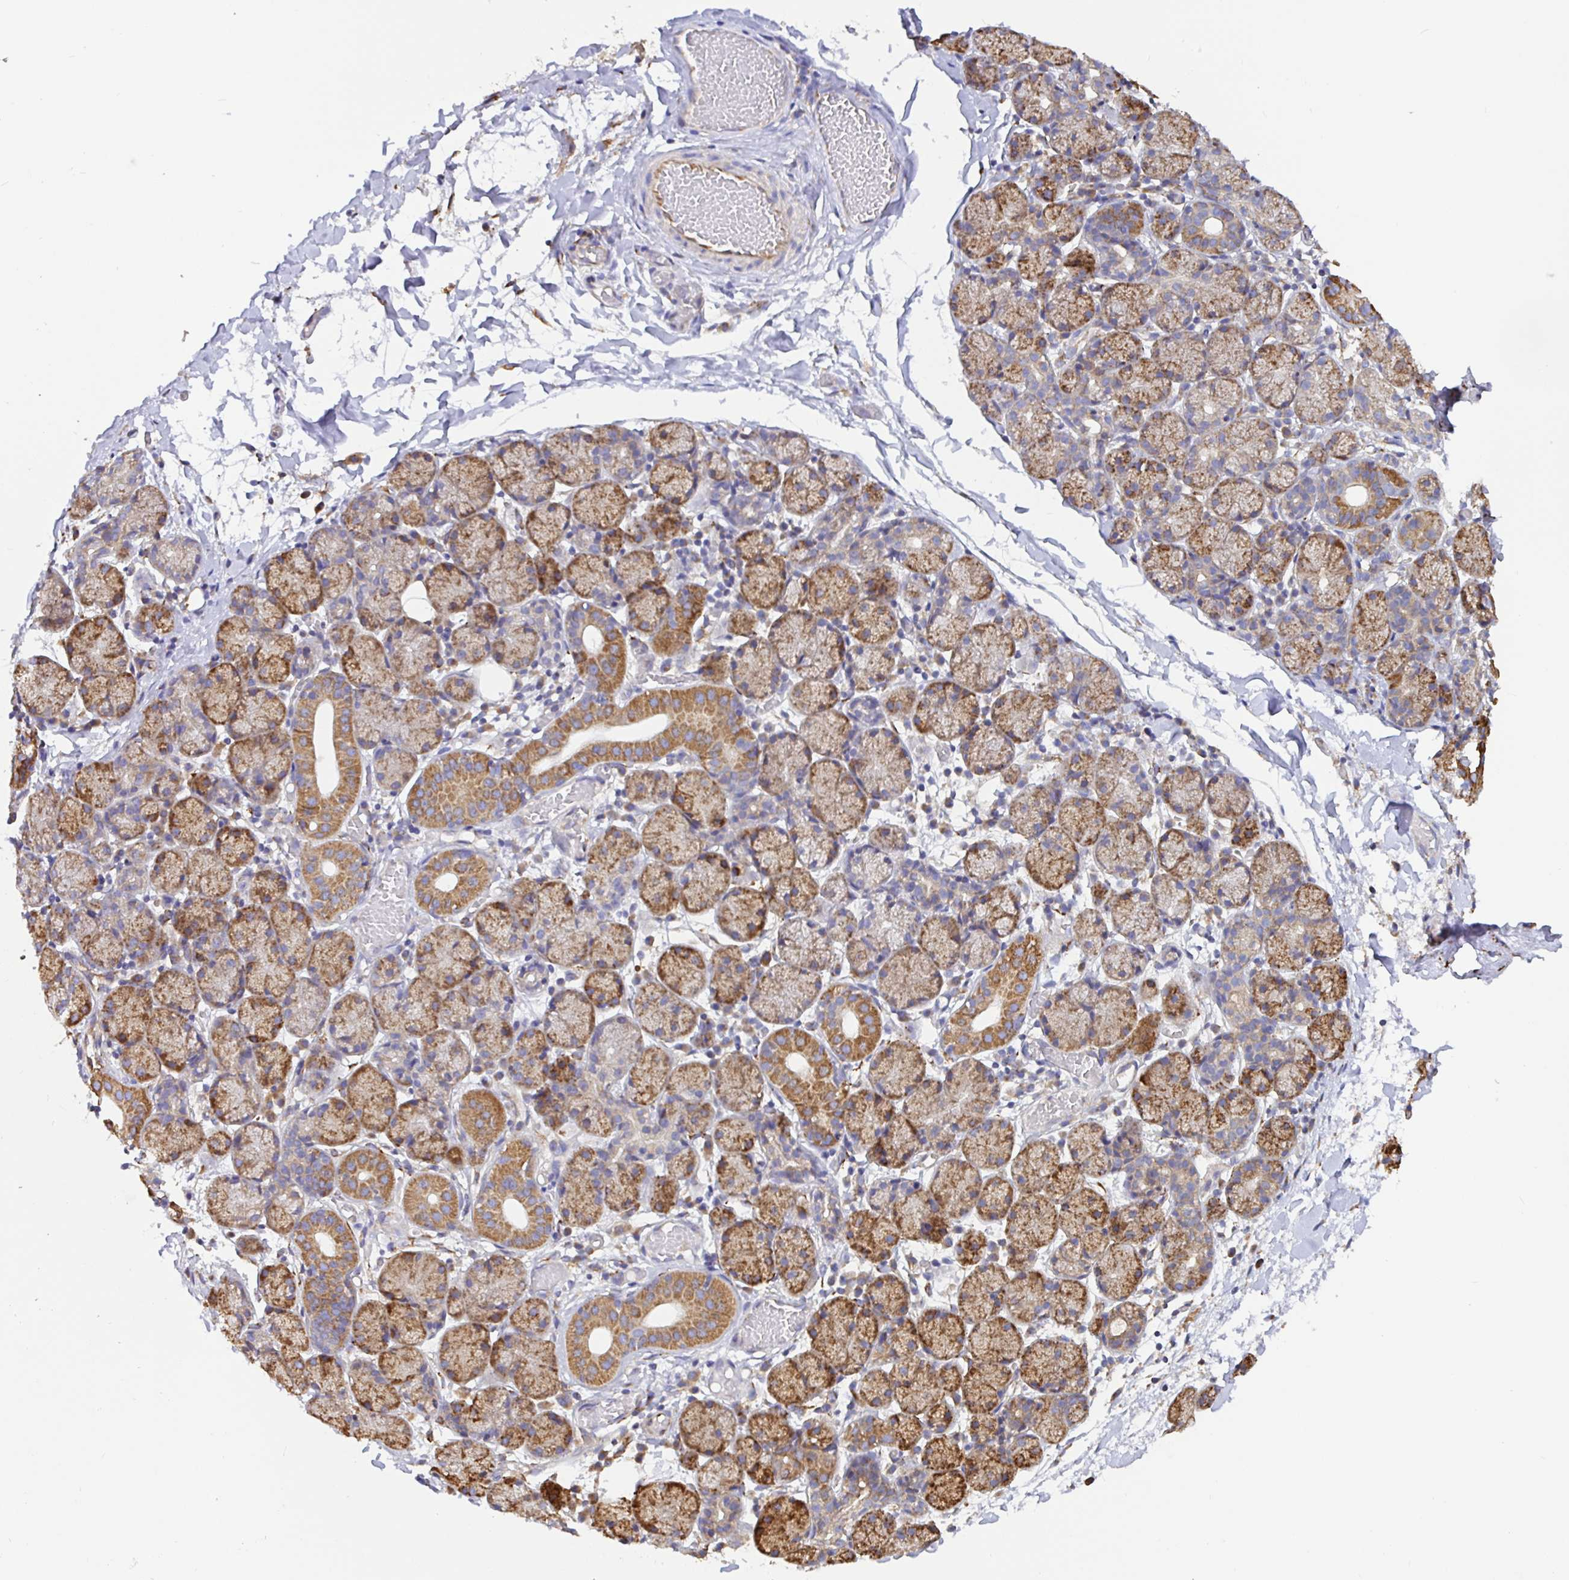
{"staining": {"intensity": "moderate", "quantity": ">75%", "location": "cytoplasmic/membranous"}, "tissue": "salivary gland", "cell_type": "Glandular cells", "image_type": "normal", "snomed": [{"axis": "morphology", "description": "Normal tissue, NOS"}, {"axis": "topography", "description": "Salivary gland"}], "caption": "IHC staining of unremarkable salivary gland, which exhibits medium levels of moderate cytoplasmic/membranous staining in about >75% of glandular cells indicating moderate cytoplasmic/membranous protein expression. The staining was performed using DAB (brown) for protein detection and nuclei were counterstained in hematoxylin (blue).", "gene": "MAOA", "patient": {"sex": "female", "age": 24}}